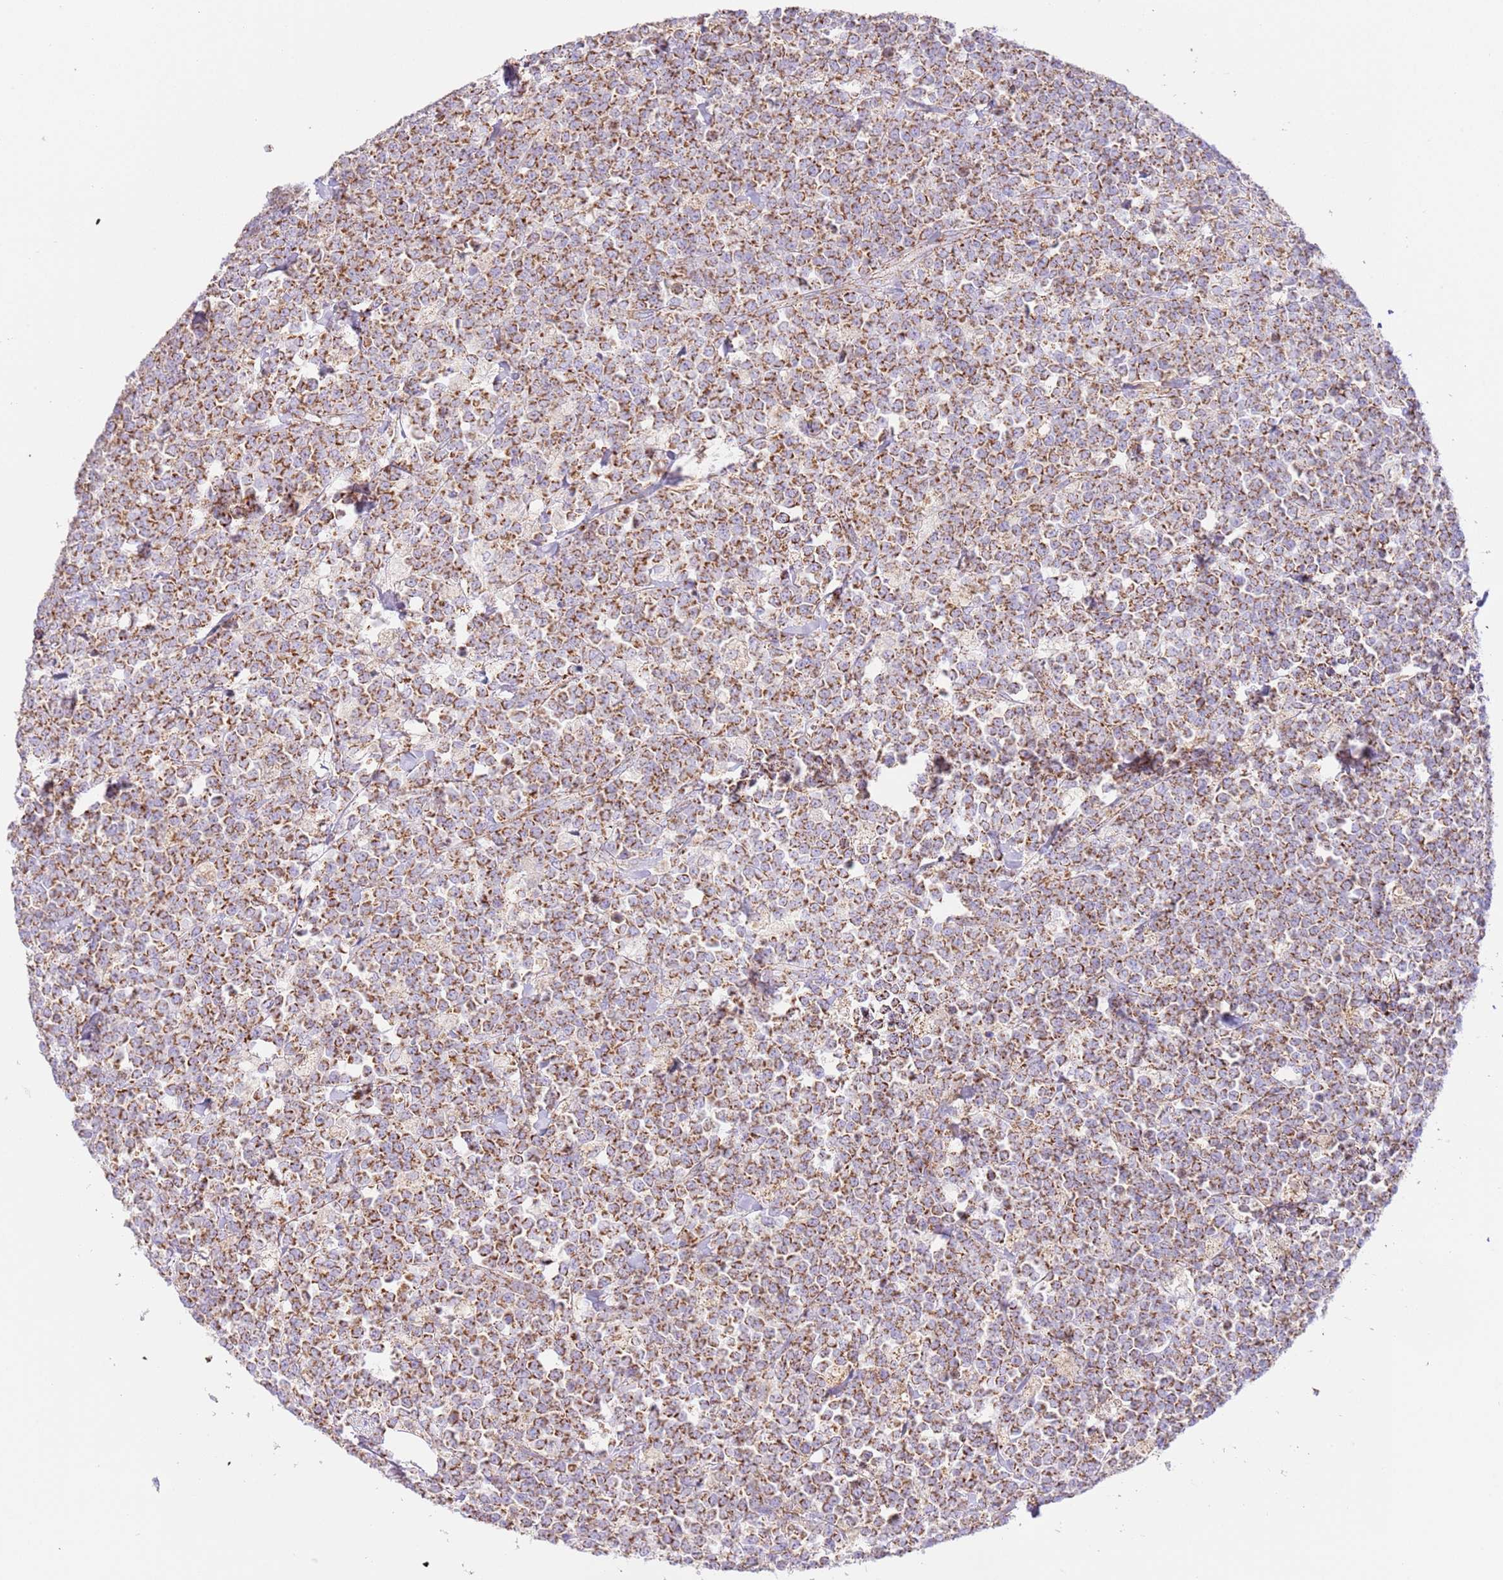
{"staining": {"intensity": "strong", "quantity": ">75%", "location": "cytoplasmic/membranous"}, "tissue": "lymphoma", "cell_type": "Tumor cells", "image_type": "cancer", "snomed": [{"axis": "morphology", "description": "Malignant lymphoma, non-Hodgkin's type, High grade"}, {"axis": "topography", "description": "Small intestine"}, {"axis": "topography", "description": "Colon"}], "caption": "The immunohistochemical stain shows strong cytoplasmic/membranous positivity in tumor cells of high-grade malignant lymphoma, non-Hodgkin's type tissue.", "gene": "ZBTB39", "patient": {"sex": "male", "age": 8}}